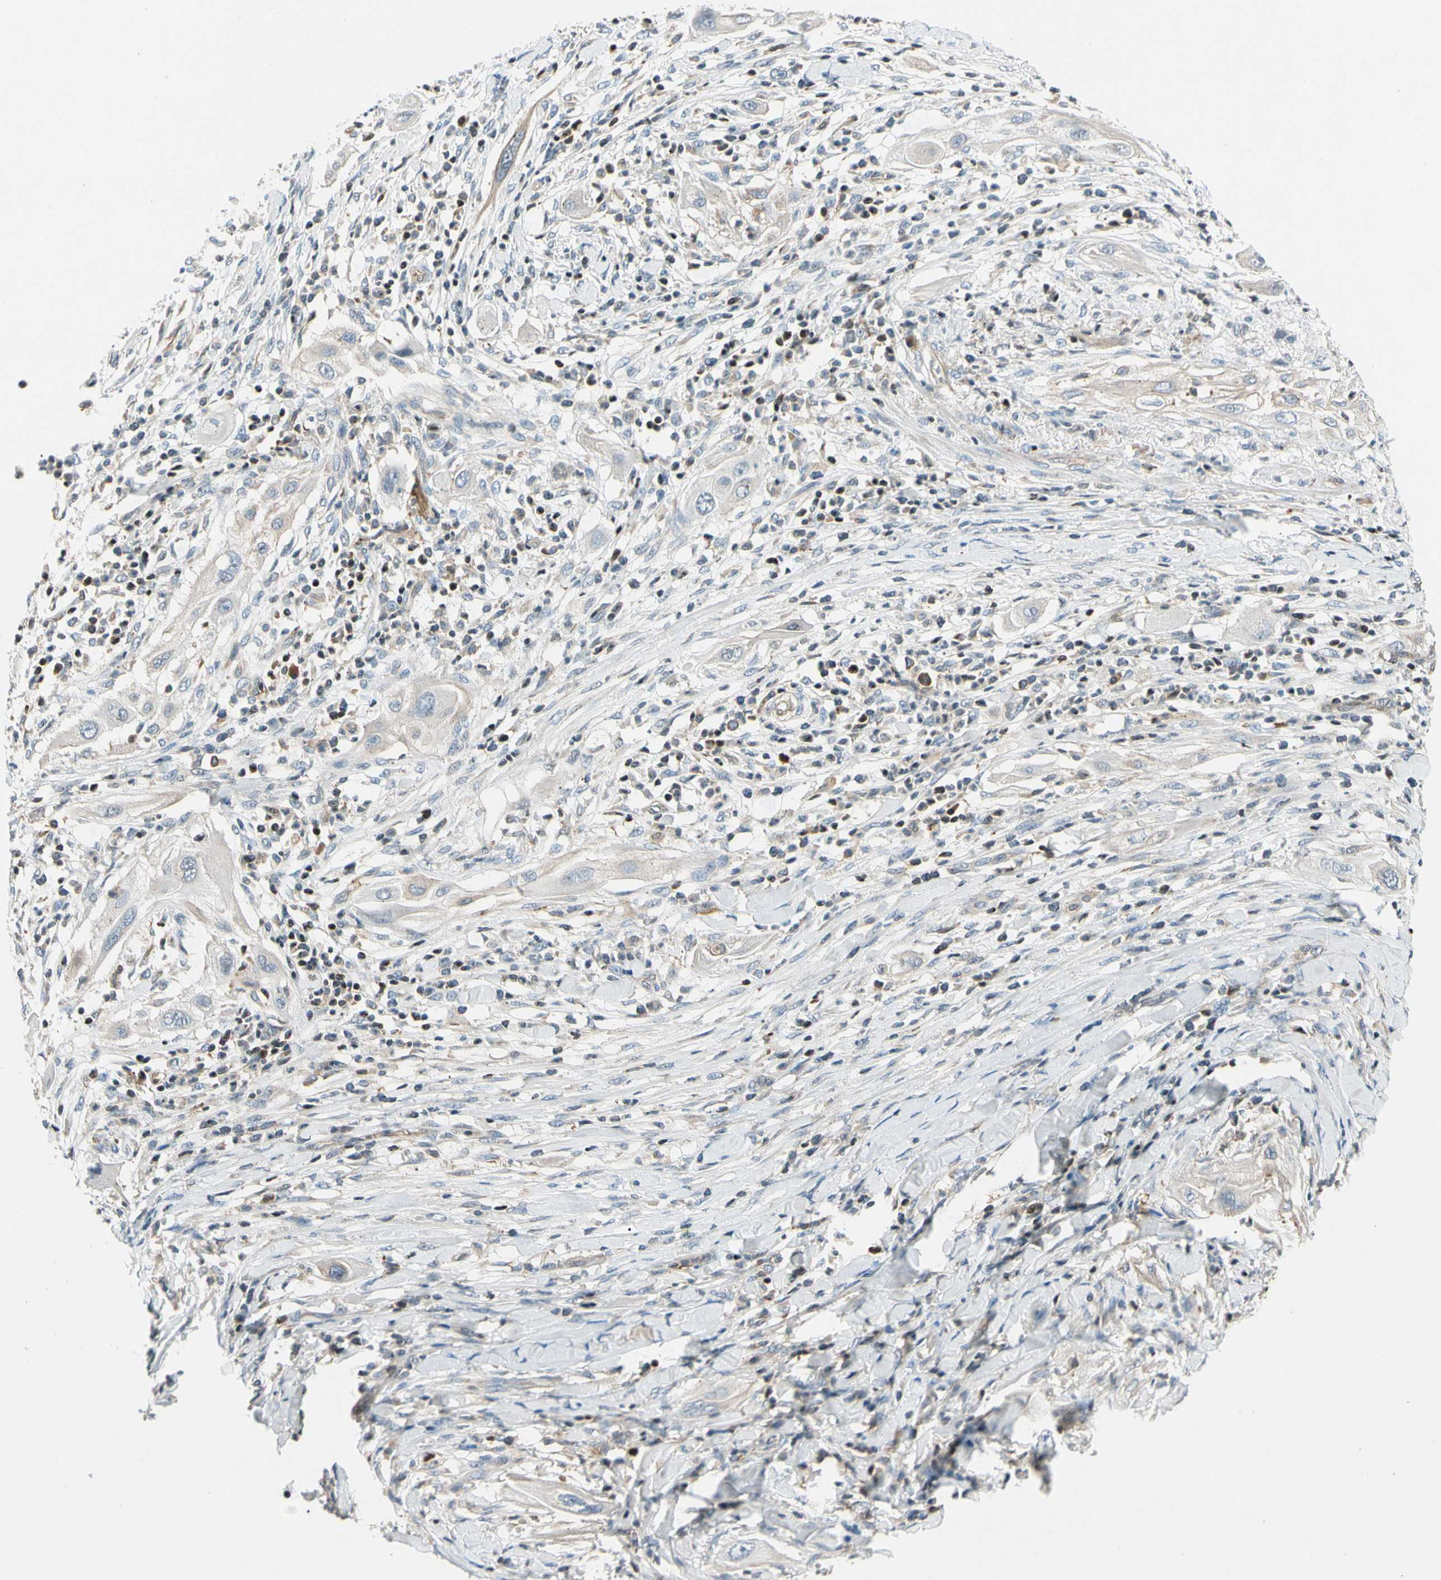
{"staining": {"intensity": "negative", "quantity": "none", "location": "none"}, "tissue": "lung cancer", "cell_type": "Tumor cells", "image_type": "cancer", "snomed": [{"axis": "morphology", "description": "Squamous cell carcinoma, NOS"}, {"axis": "topography", "description": "Lung"}], "caption": "Tumor cells show no significant expression in squamous cell carcinoma (lung). Nuclei are stained in blue.", "gene": "CDH6", "patient": {"sex": "female", "age": 47}}